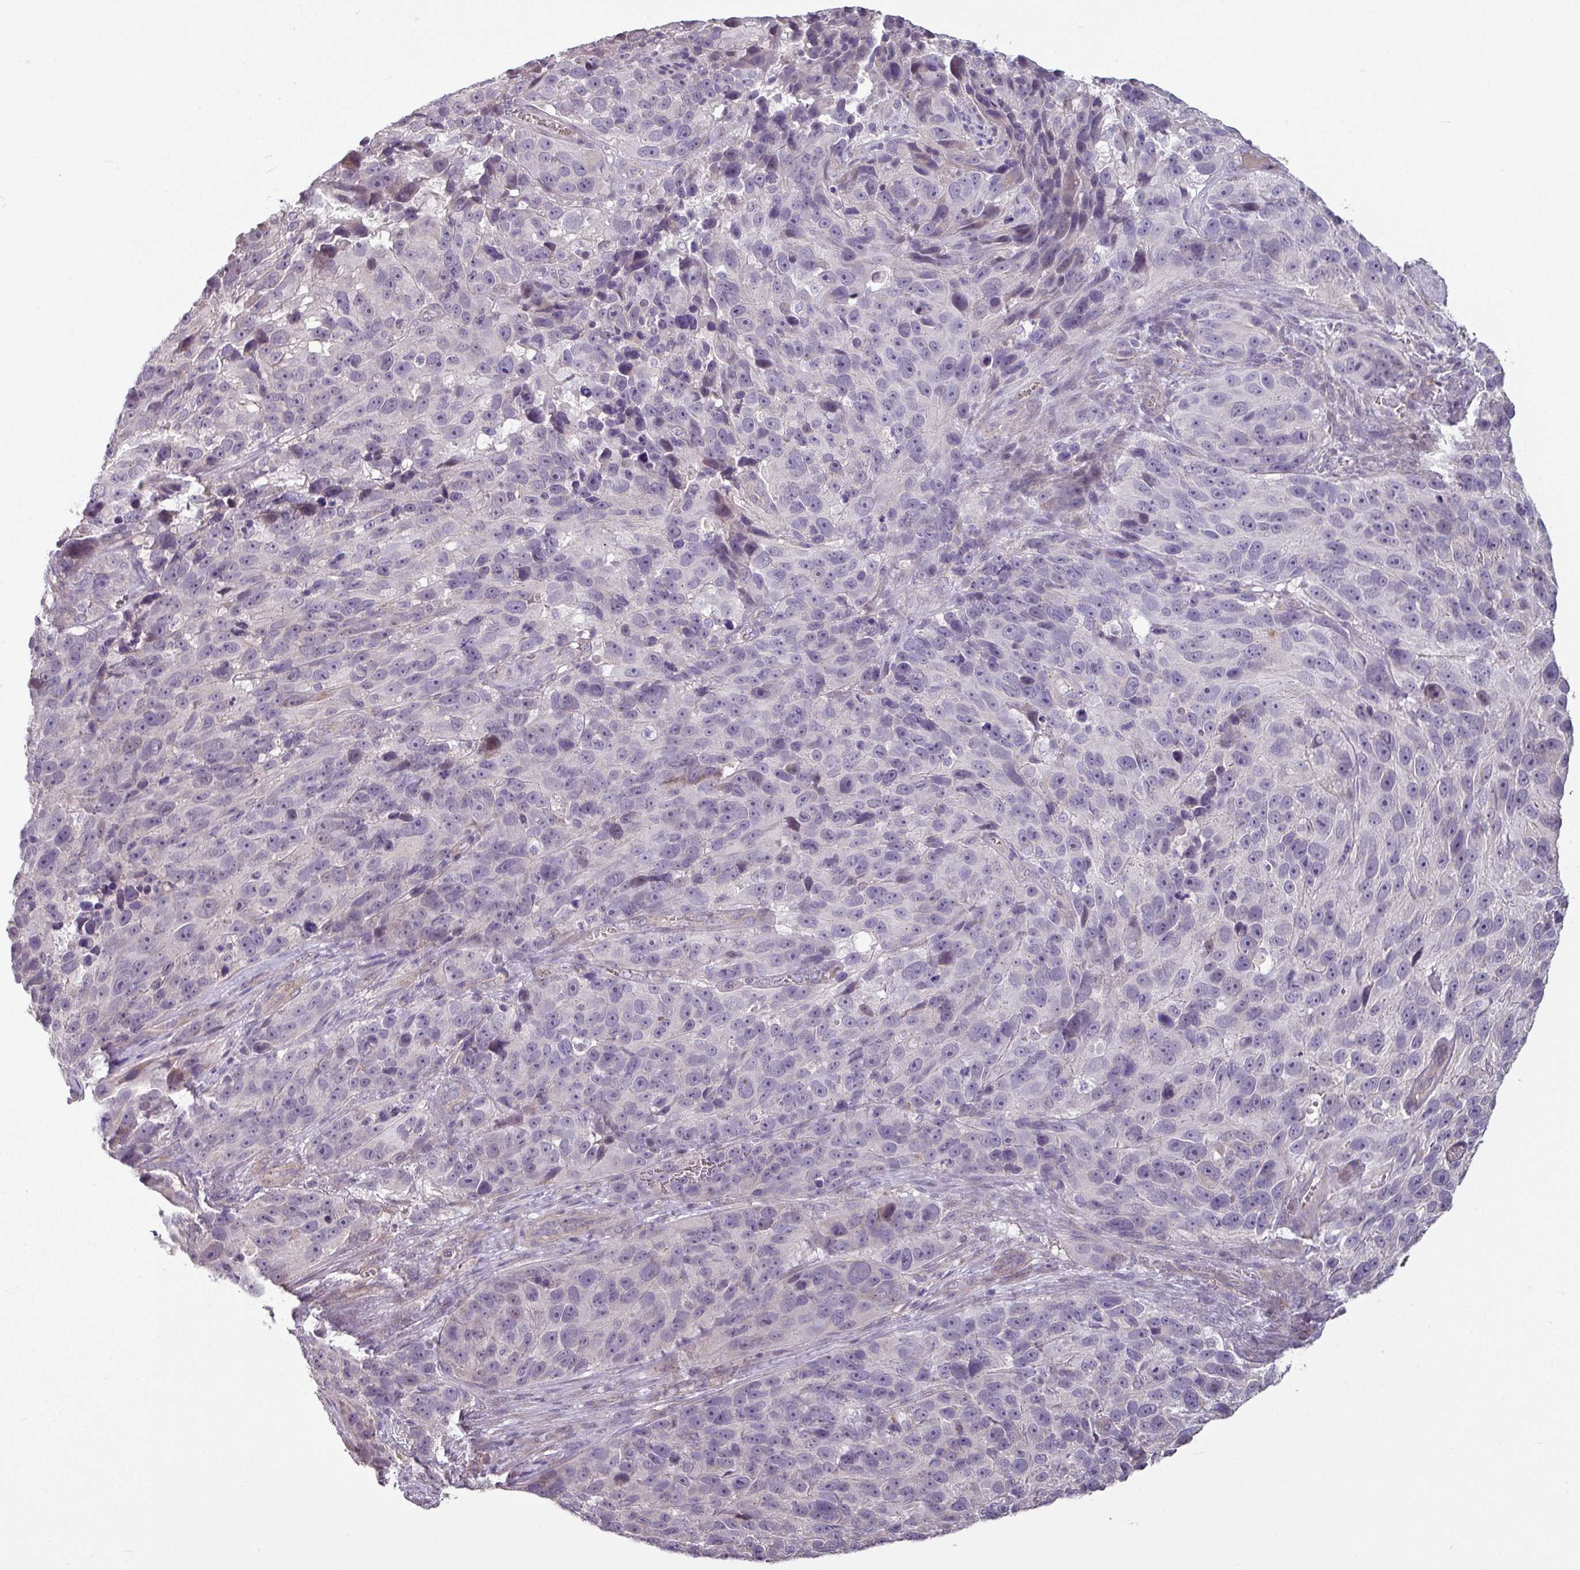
{"staining": {"intensity": "negative", "quantity": "none", "location": "none"}, "tissue": "melanoma", "cell_type": "Tumor cells", "image_type": "cancer", "snomed": [{"axis": "morphology", "description": "Malignant melanoma, NOS"}, {"axis": "topography", "description": "Skin"}], "caption": "Protein analysis of malignant melanoma displays no significant positivity in tumor cells.", "gene": "NHSL2", "patient": {"sex": "male", "age": 84}}